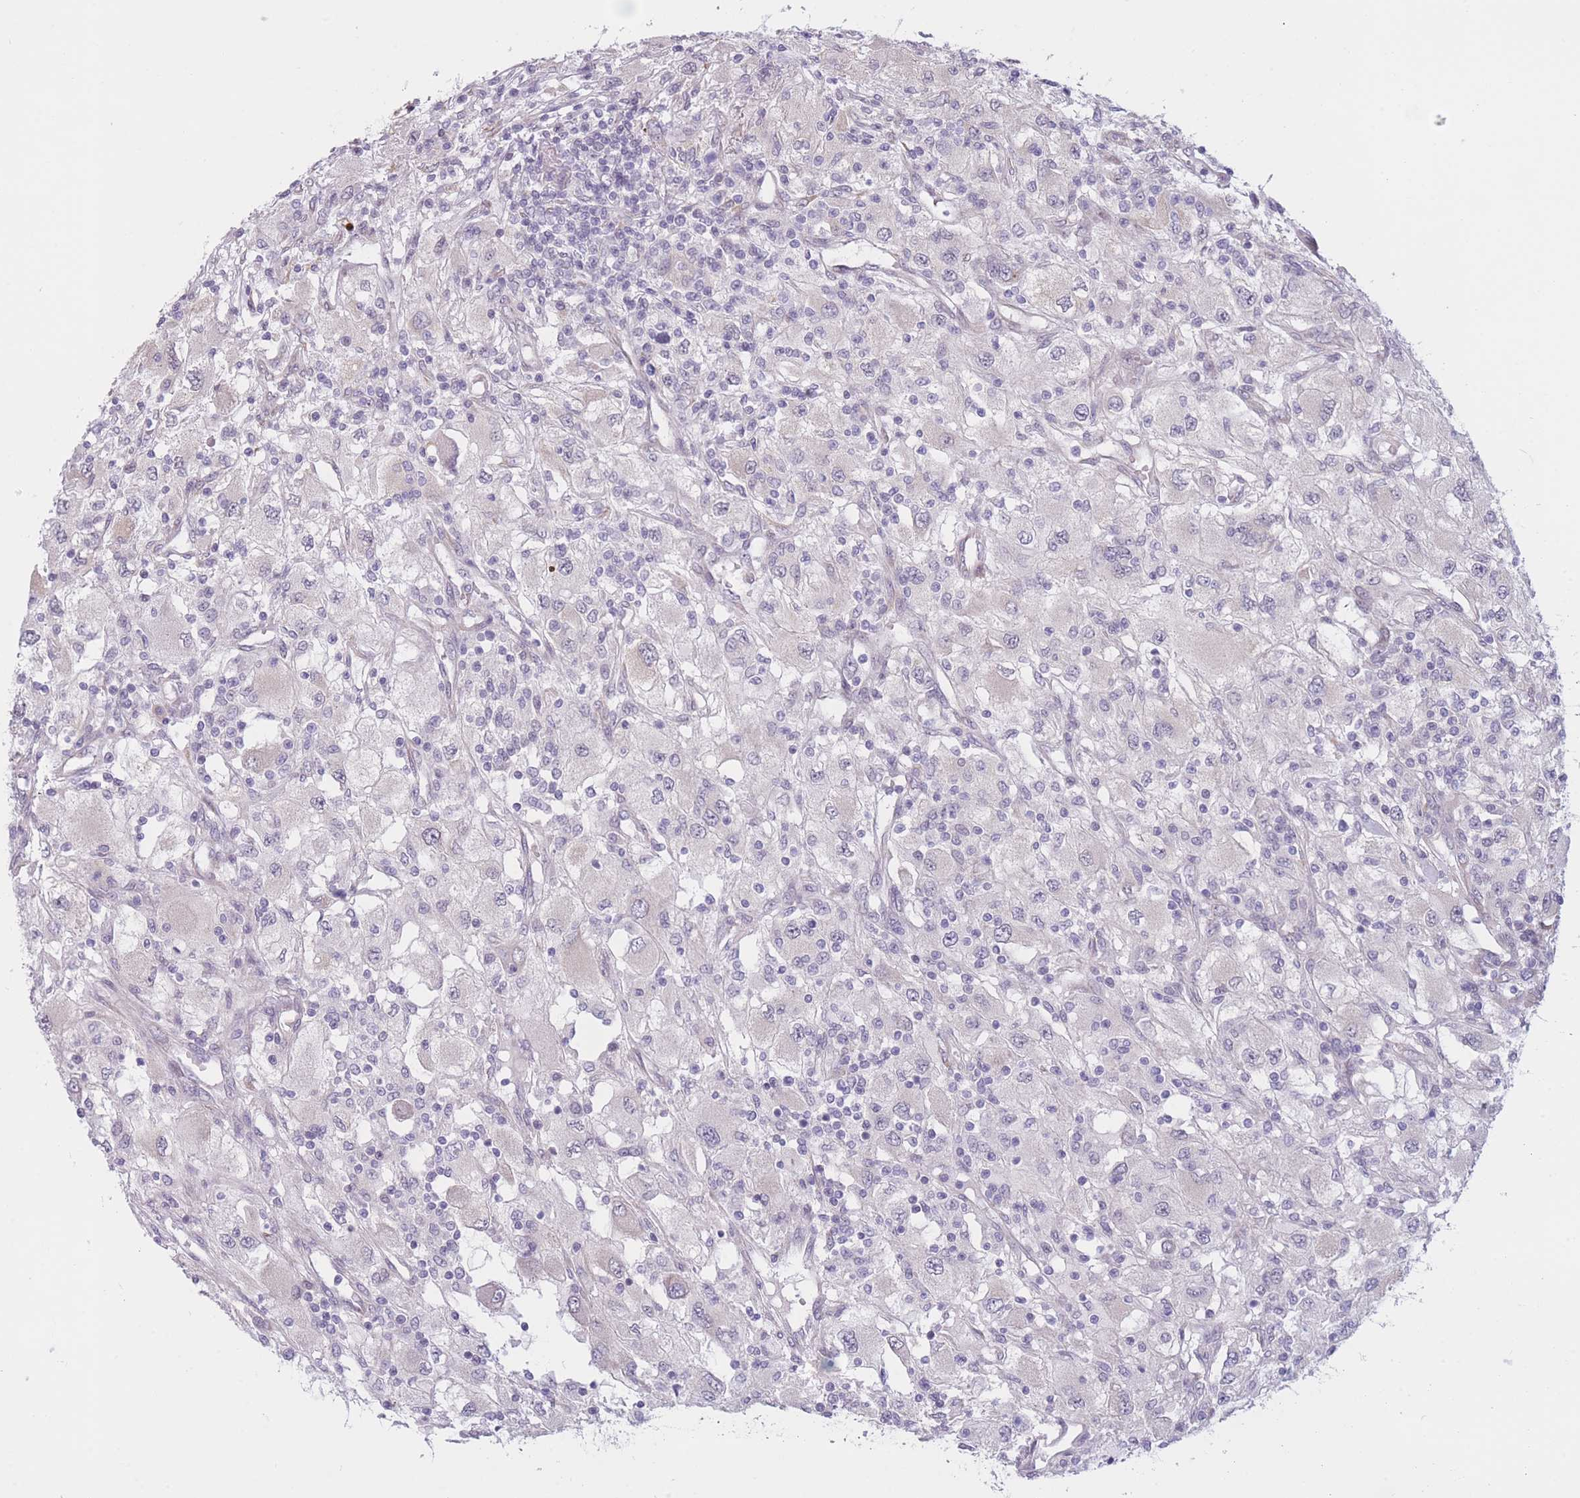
{"staining": {"intensity": "negative", "quantity": "none", "location": "none"}, "tissue": "renal cancer", "cell_type": "Tumor cells", "image_type": "cancer", "snomed": [{"axis": "morphology", "description": "Adenocarcinoma, NOS"}, {"axis": "topography", "description": "Kidney"}], "caption": "Immunohistochemistry (IHC) histopathology image of renal cancer stained for a protein (brown), which exhibits no expression in tumor cells.", "gene": "COL27A1", "patient": {"sex": "female", "age": 67}}